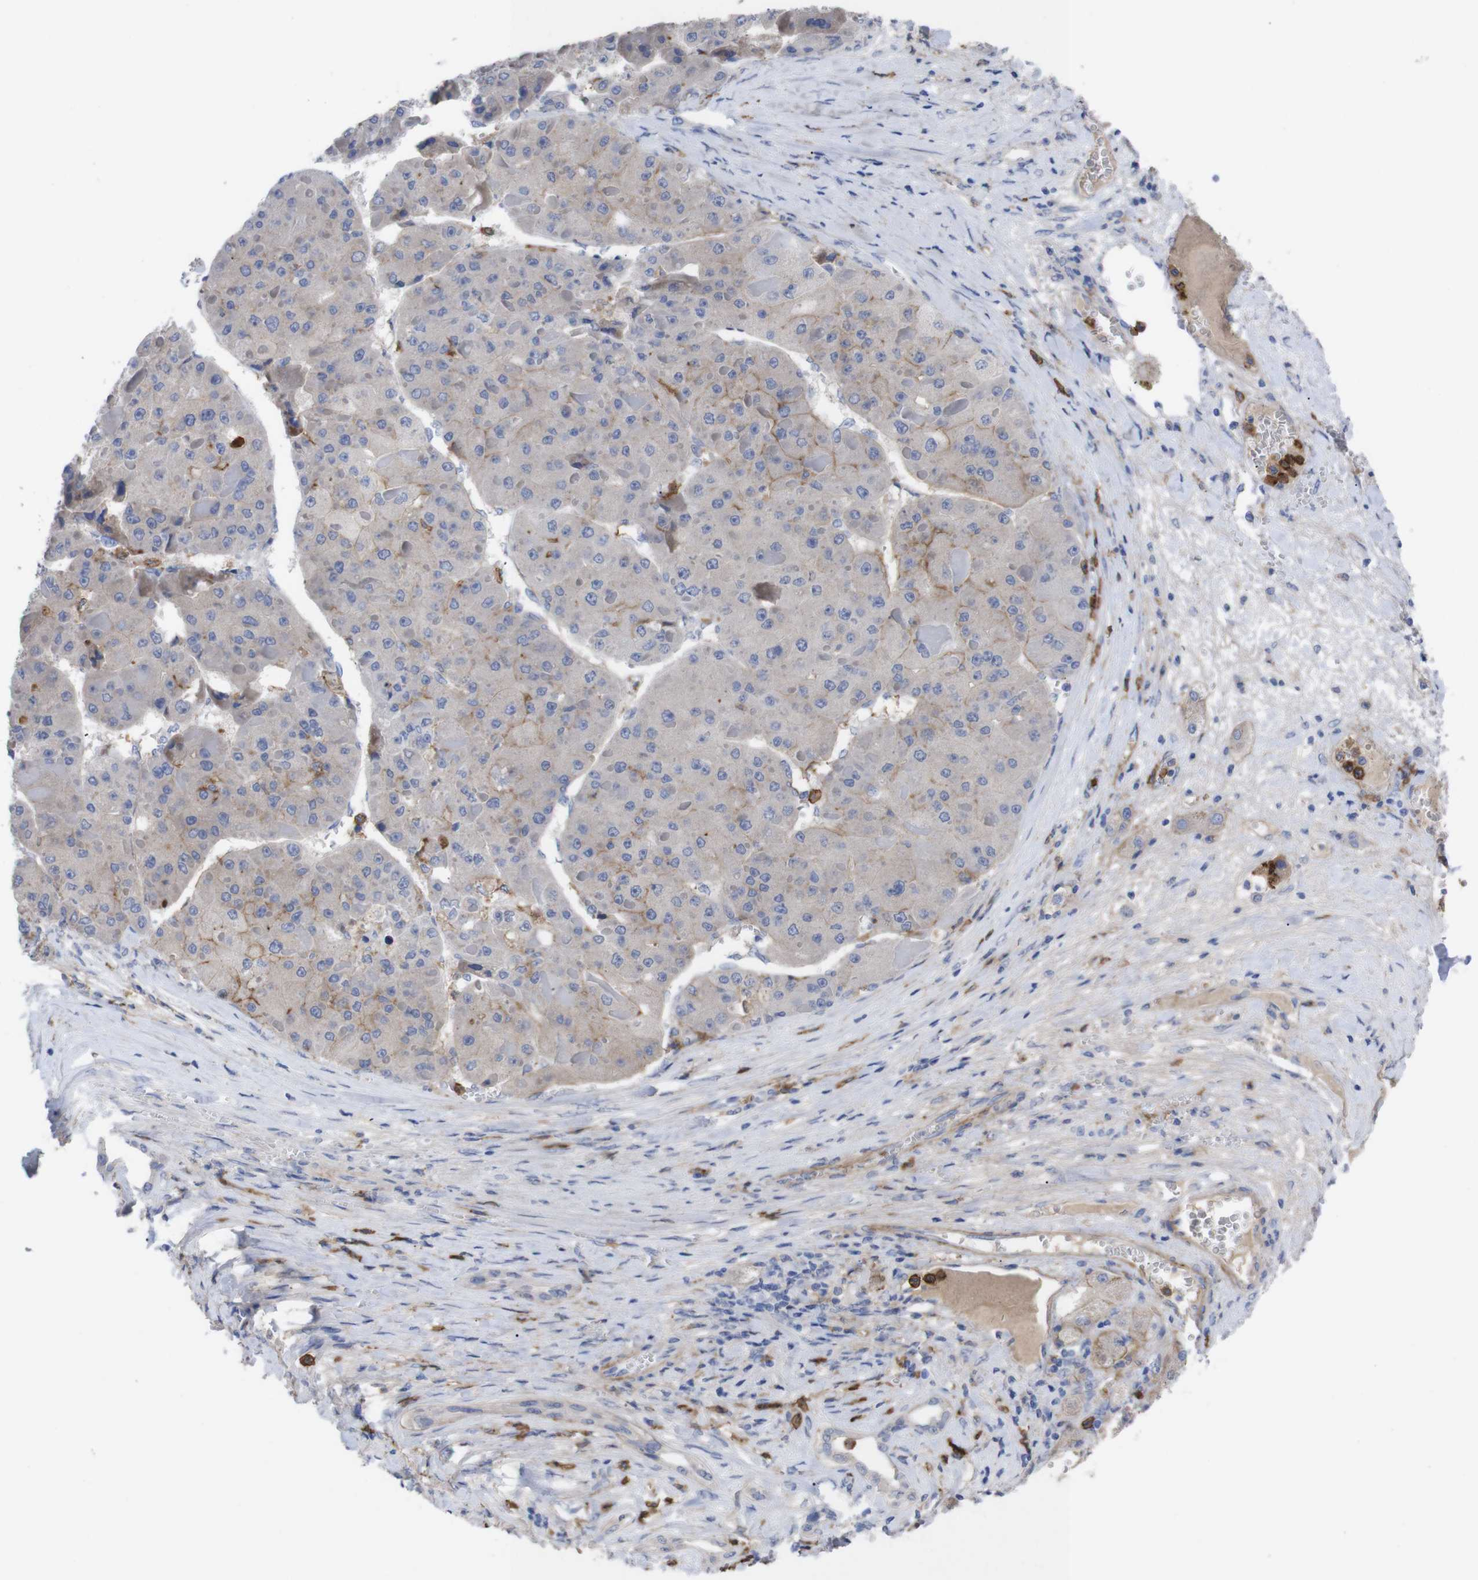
{"staining": {"intensity": "weak", "quantity": "<25%", "location": "cytoplasmic/membranous"}, "tissue": "liver cancer", "cell_type": "Tumor cells", "image_type": "cancer", "snomed": [{"axis": "morphology", "description": "Carcinoma, Hepatocellular, NOS"}, {"axis": "topography", "description": "Liver"}], "caption": "This image is of liver cancer stained with immunohistochemistry (IHC) to label a protein in brown with the nuclei are counter-stained blue. There is no positivity in tumor cells.", "gene": "C5AR1", "patient": {"sex": "female", "age": 73}}